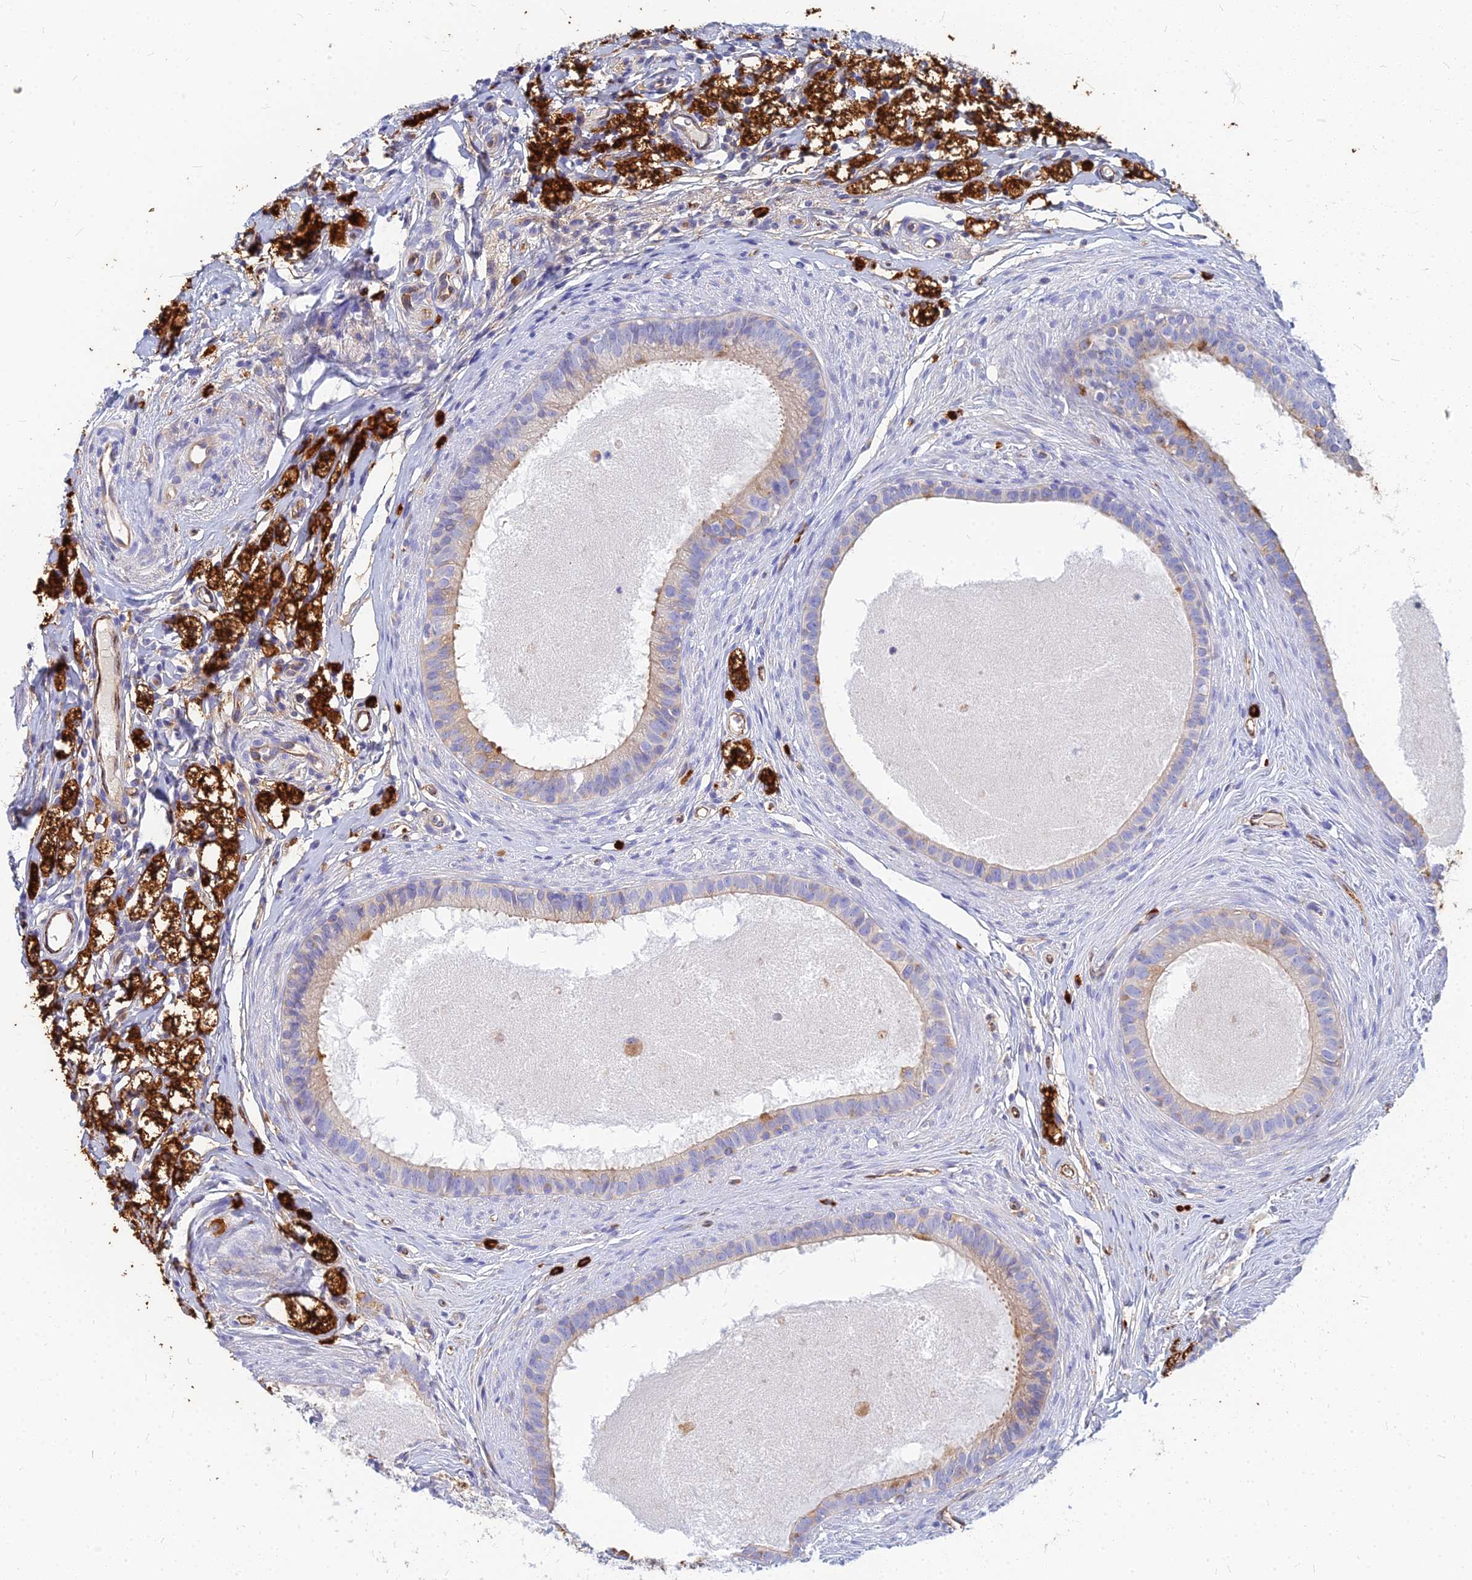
{"staining": {"intensity": "weak", "quantity": "25%-75%", "location": "cytoplasmic/membranous"}, "tissue": "epididymis", "cell_type": "Glandular cells", "image_type": "normal", "snomed": [{"axis": "morphology", "description": "Normal tissue, NOS"}, {"axis": "topography", "description": "Epididymis"}], "caption": "Immunohistochemical staining of unremarkable epididymis displays weak cytoplasmic/membranous protein staining in about 25%-75% of glandular cells. The protein is stained brown, and the nuclei are stained in blue (DAB (3,3'-diaminobenzidine) IHC with brightfield microscopy, high magnification).", "gene": "VAT1", "patient": {"sex": "male", "age": 80}}